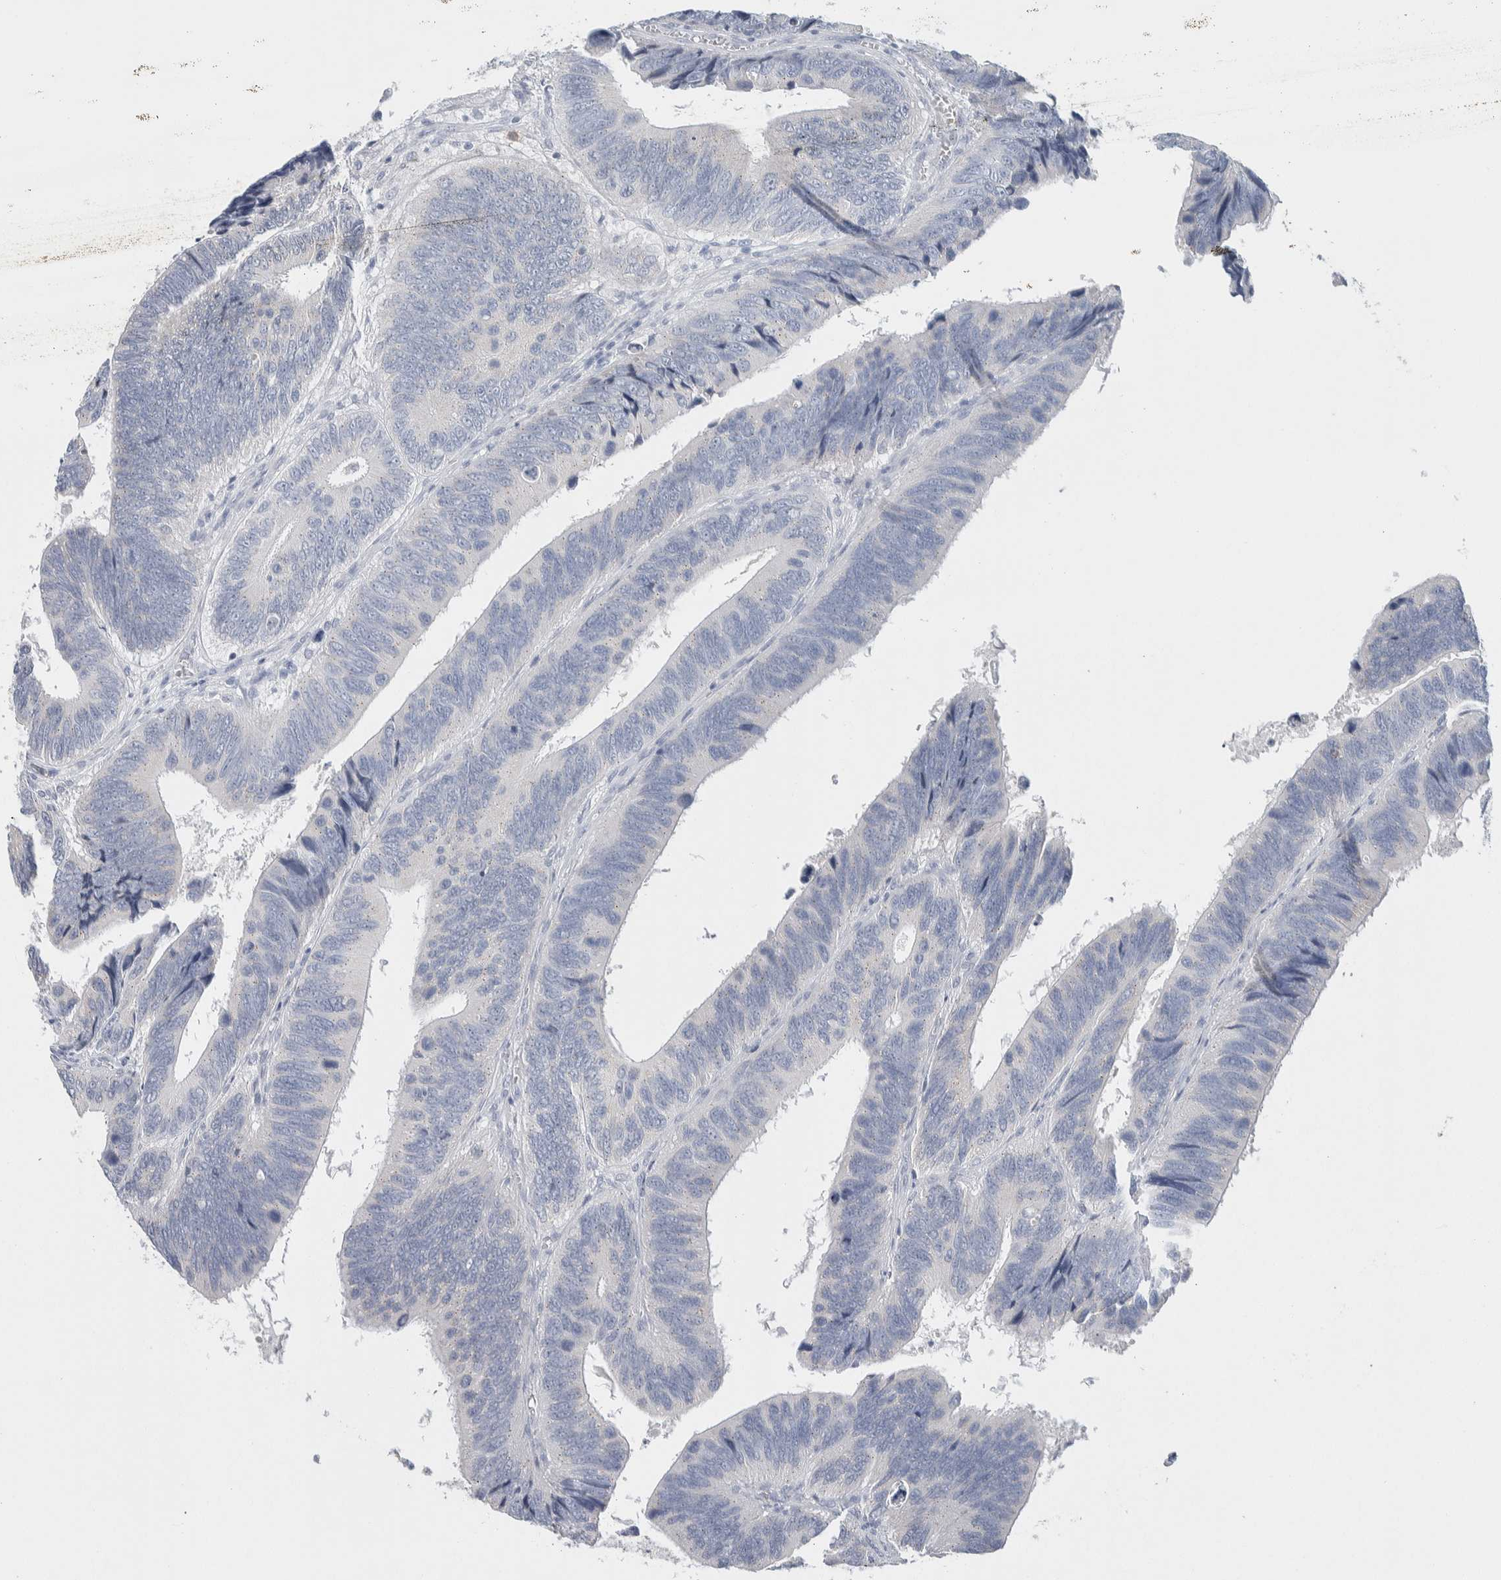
{"staining": {"intensity": "negative", "quantity": "none", "location": "none"}, "tissue": "colorectal cancer", "cell_type": "Tumor cells", "image_type": "cancer", "snomed": [{"axis": "morphology", "description": "Adenocarcinoma, NOS"}, {"axis": "topography", "description": "Colon"}], "caption": "An image of colorectal cancer stained for a protein demonstrates no brown staining in tumor cells.", "gene": "SCN2A", "patient": {"sex": "male", "age": 72}}